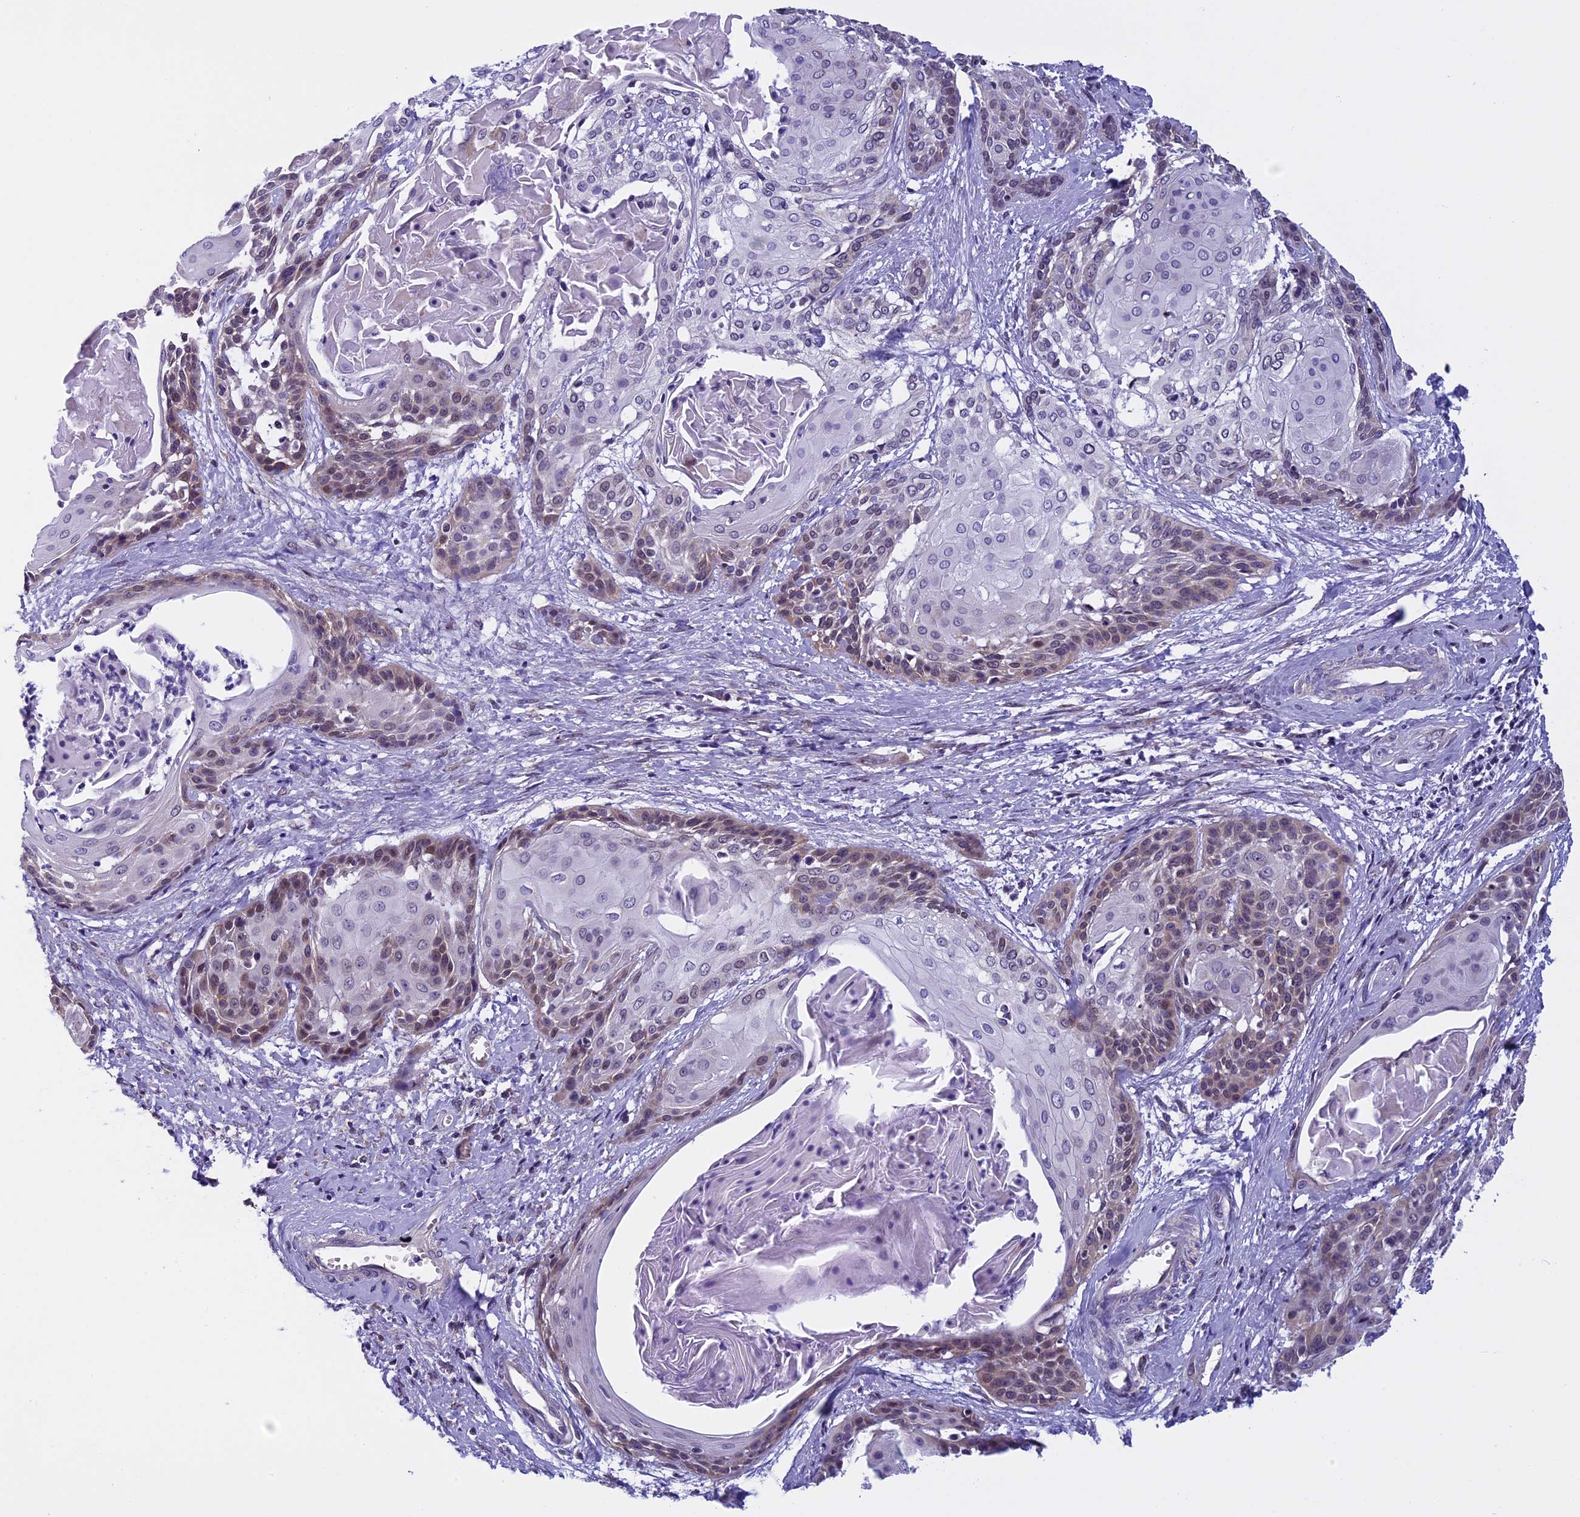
{"staining": {"intensity": "weak", "quantity": "25%-75%", "location": "cytoplasmic/membranous"}, "tissue": "cervical cancer", "cell_type": "Tumor cells", "image_type": "cancer", "snomed": [{"axis": "morphology", "description": "Squamous cell carcinoma, NOS"}, {"axis": "topography", "description": "Cervix"}], "caption": "Approximately 25%-75% of tumor cells in cervical squamous cell carcinoma show weak cytoplasmic/membranous protein expression as visualized by brown immunohistochemical staining.", "gene": "ZNF317", "patient": {"sex": "female", "age": 57}}